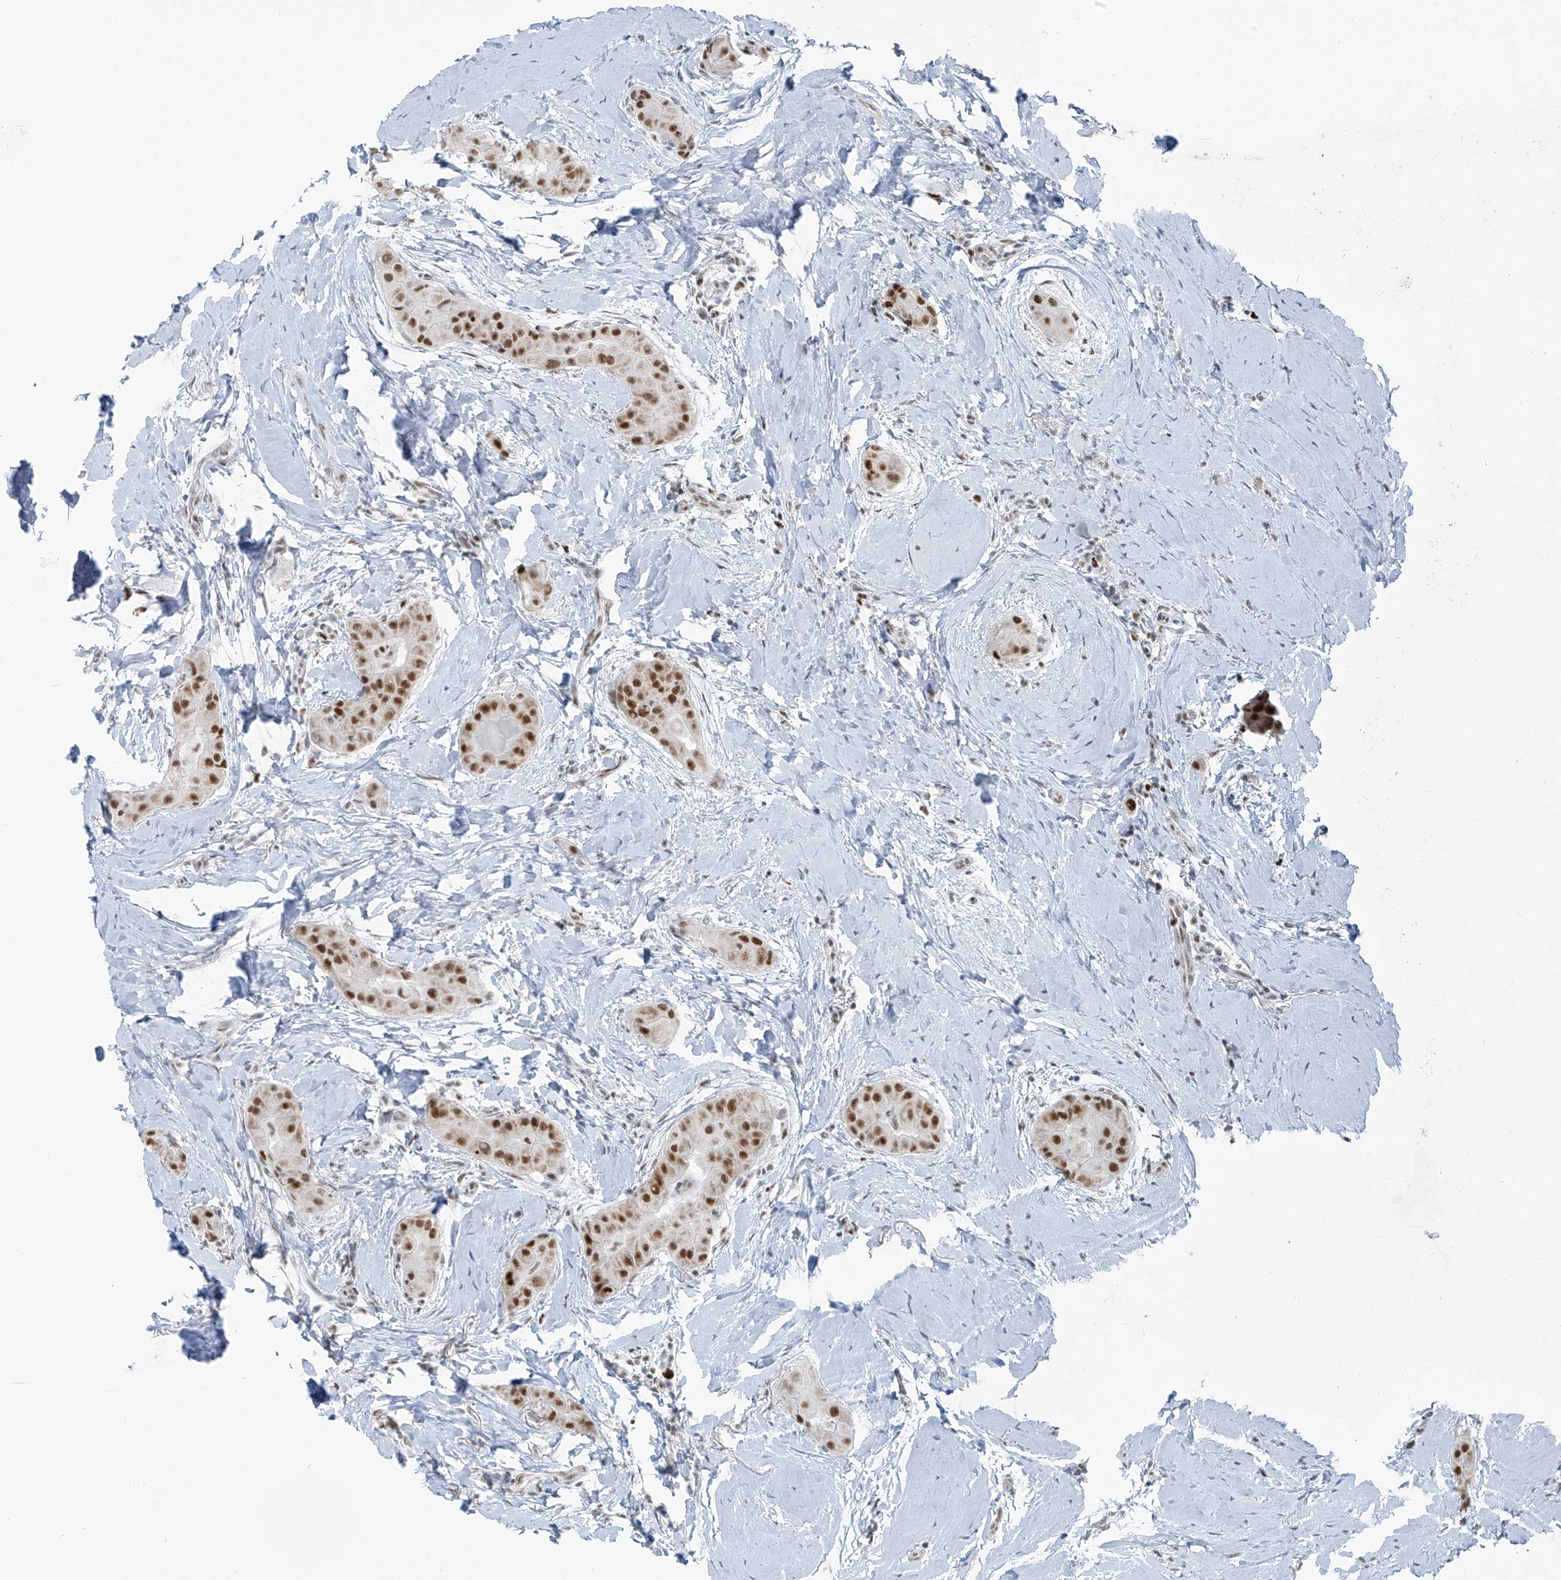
{"staining": {"intensity": "strong", "quantity": ">75%", "location": "nuclear"}, "tissue": "thyroid cancer", "cell_type": "Tumor cells", "image_type": "cancer", "snomed": [{"axis": "morphology", "description": "Papillary adenocarcinoma, NOS"}, {"axis": "topography", "description": "Thyroid gland"}], "caption": "Immunohistochemistry (IHC) micrograph of neoplastic tissue: thyroid cancer stained using immunohistochemistry (IHC) reveals high levels of strong protein expression localized specifically in the nuclear of tumor cells, appearing as a nuclear brown color.", "gene": "WRNIP1", "patient": {"sex": "male", "age": 33}}